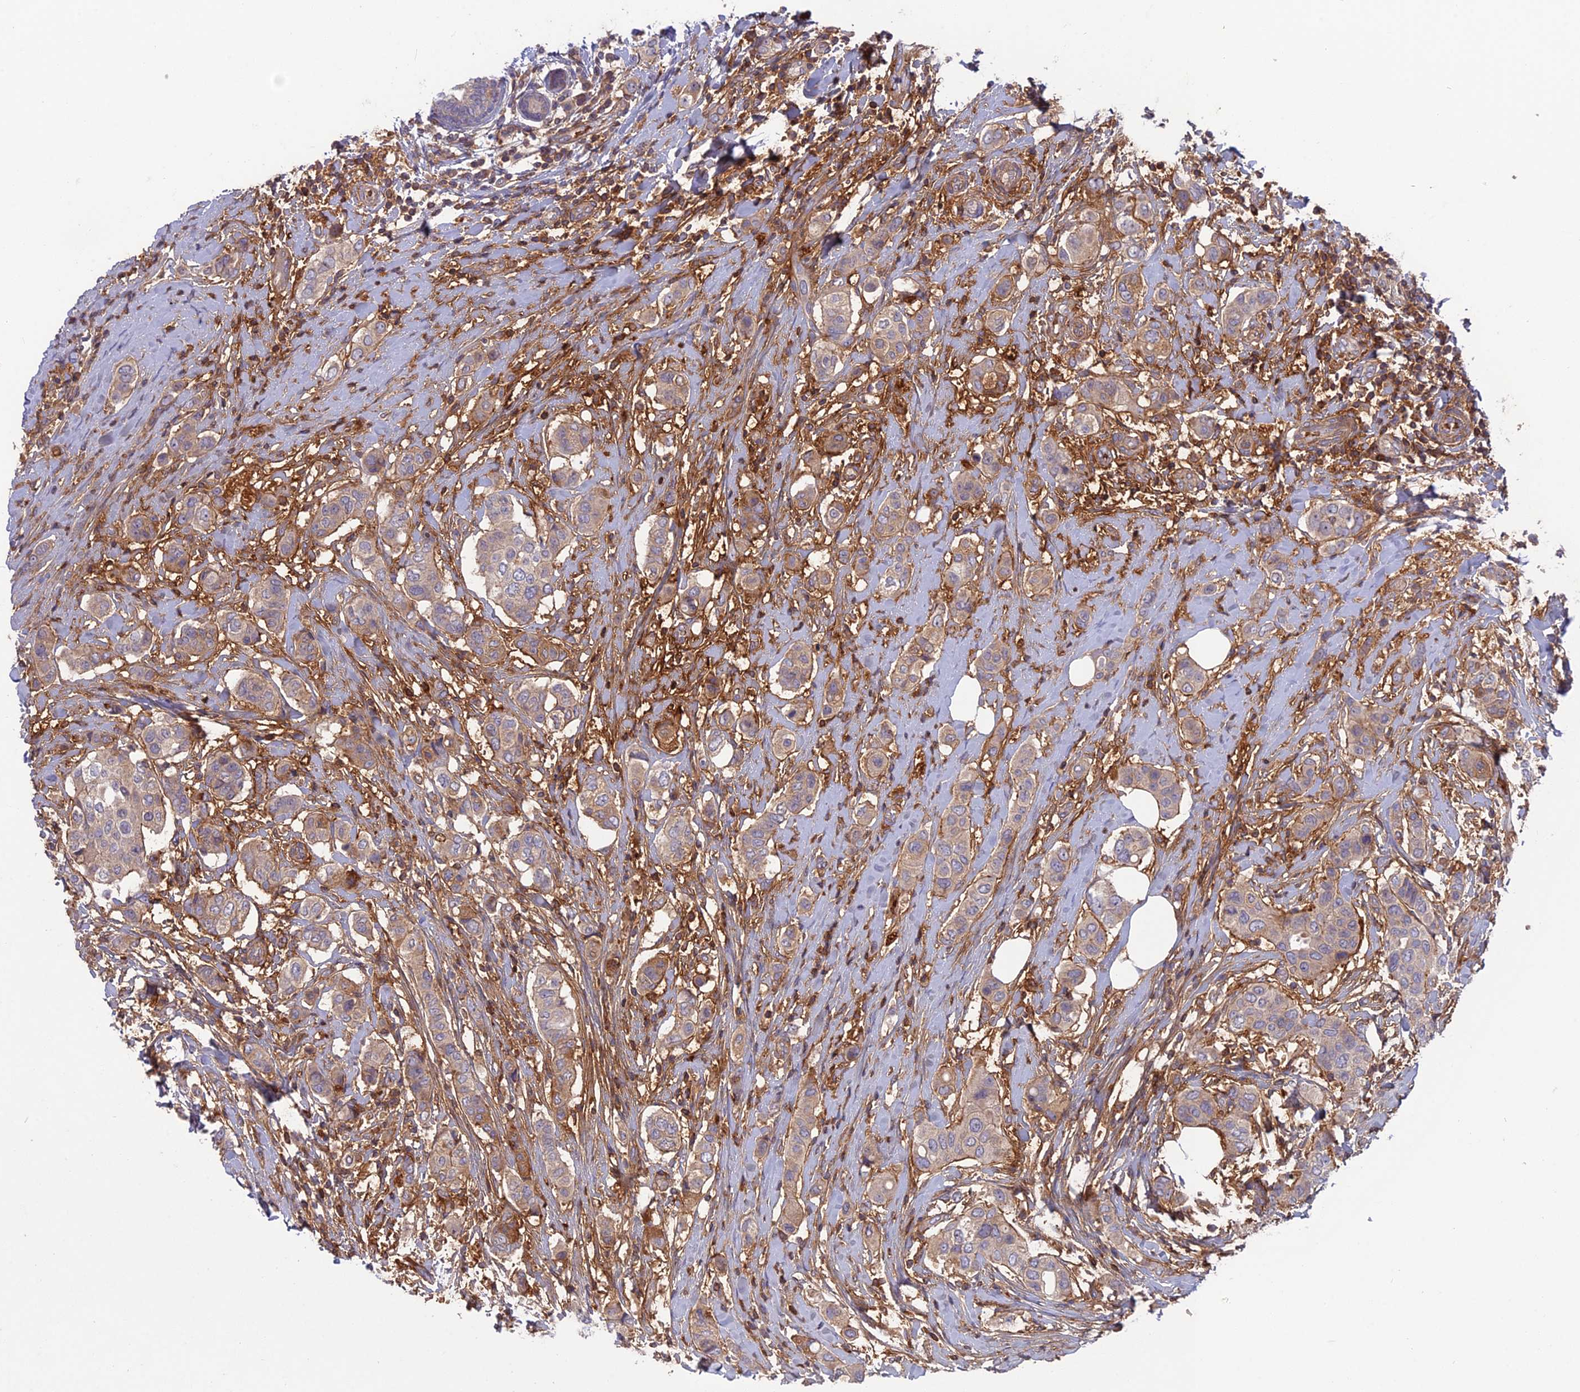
{"staining": {"intensity": "weak", "quantity": "<25%", "location": "cytoplasmic/membranous"}, "tissue": "breast cancer", "cell_type": "Tumor cells", "image_type": "cancer", "snomed": [{"axis": "morphology", "description": "Lobular carcinoma"}, {"axis": "topography", "description": "Breast"}], "caption": "Immunohistochemistry (IHC) of lobular carcinoma (breast) displays no staining in tumor cells.", "gene": "CPNE7", "patient": {"sex": "female", "age": 51}}